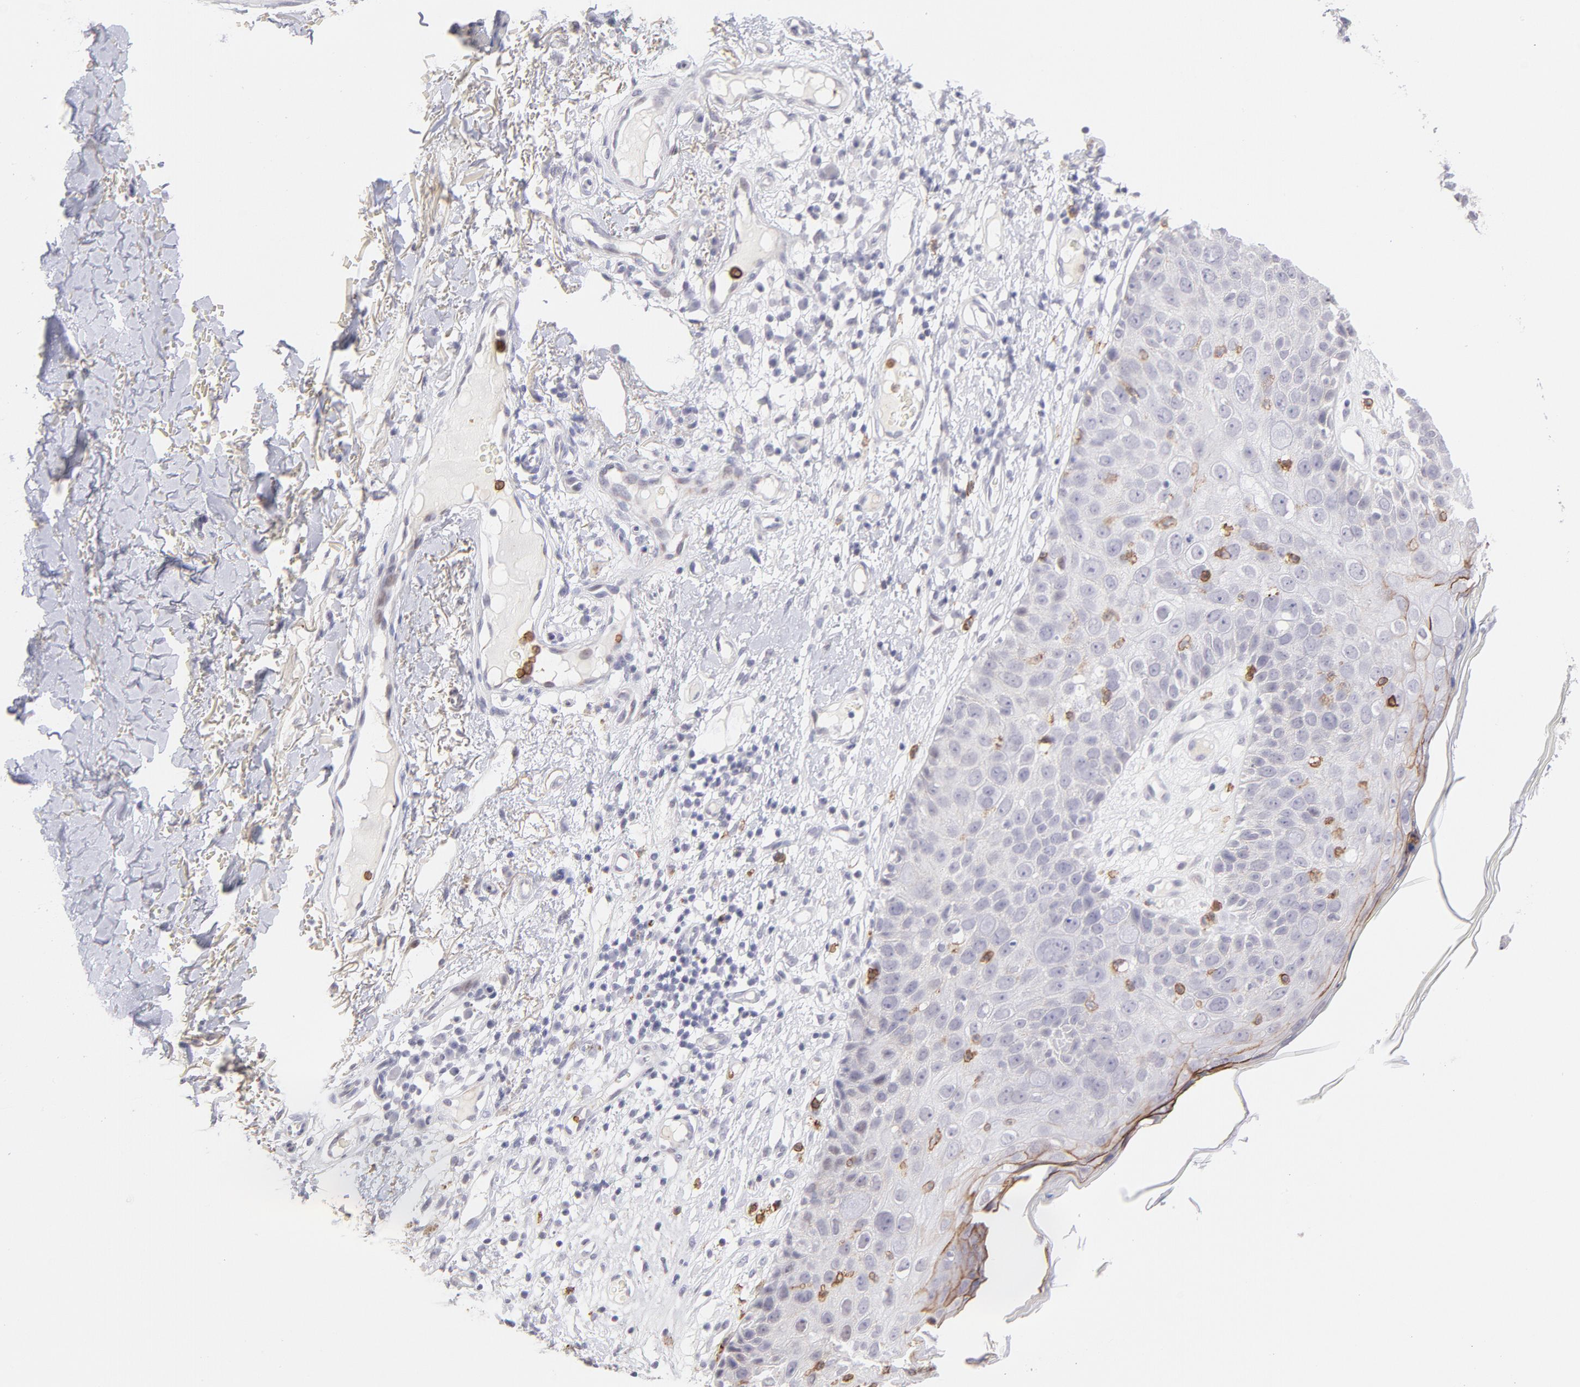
{"staining": {"intensity": "negative", "quantity": "none", "location": "none"}, "tissue": "skin cancer", "cell_type": "Tumor cells", "image_type": "cancer", "snomed": [{"axis": "morphology", "description": "Squamous cell carcinoma, NOS"}, {"axis": "topography", "description": "Skin"}], "caption": "Immunohistochemistry (IHC) photomicrograph of neoplastic tissue: human skin cancer stained with DAB reveals no significant protein staining in tumor cells.", "gene": "LTB4R", "patient": {"sex": "male", "age": 87}}